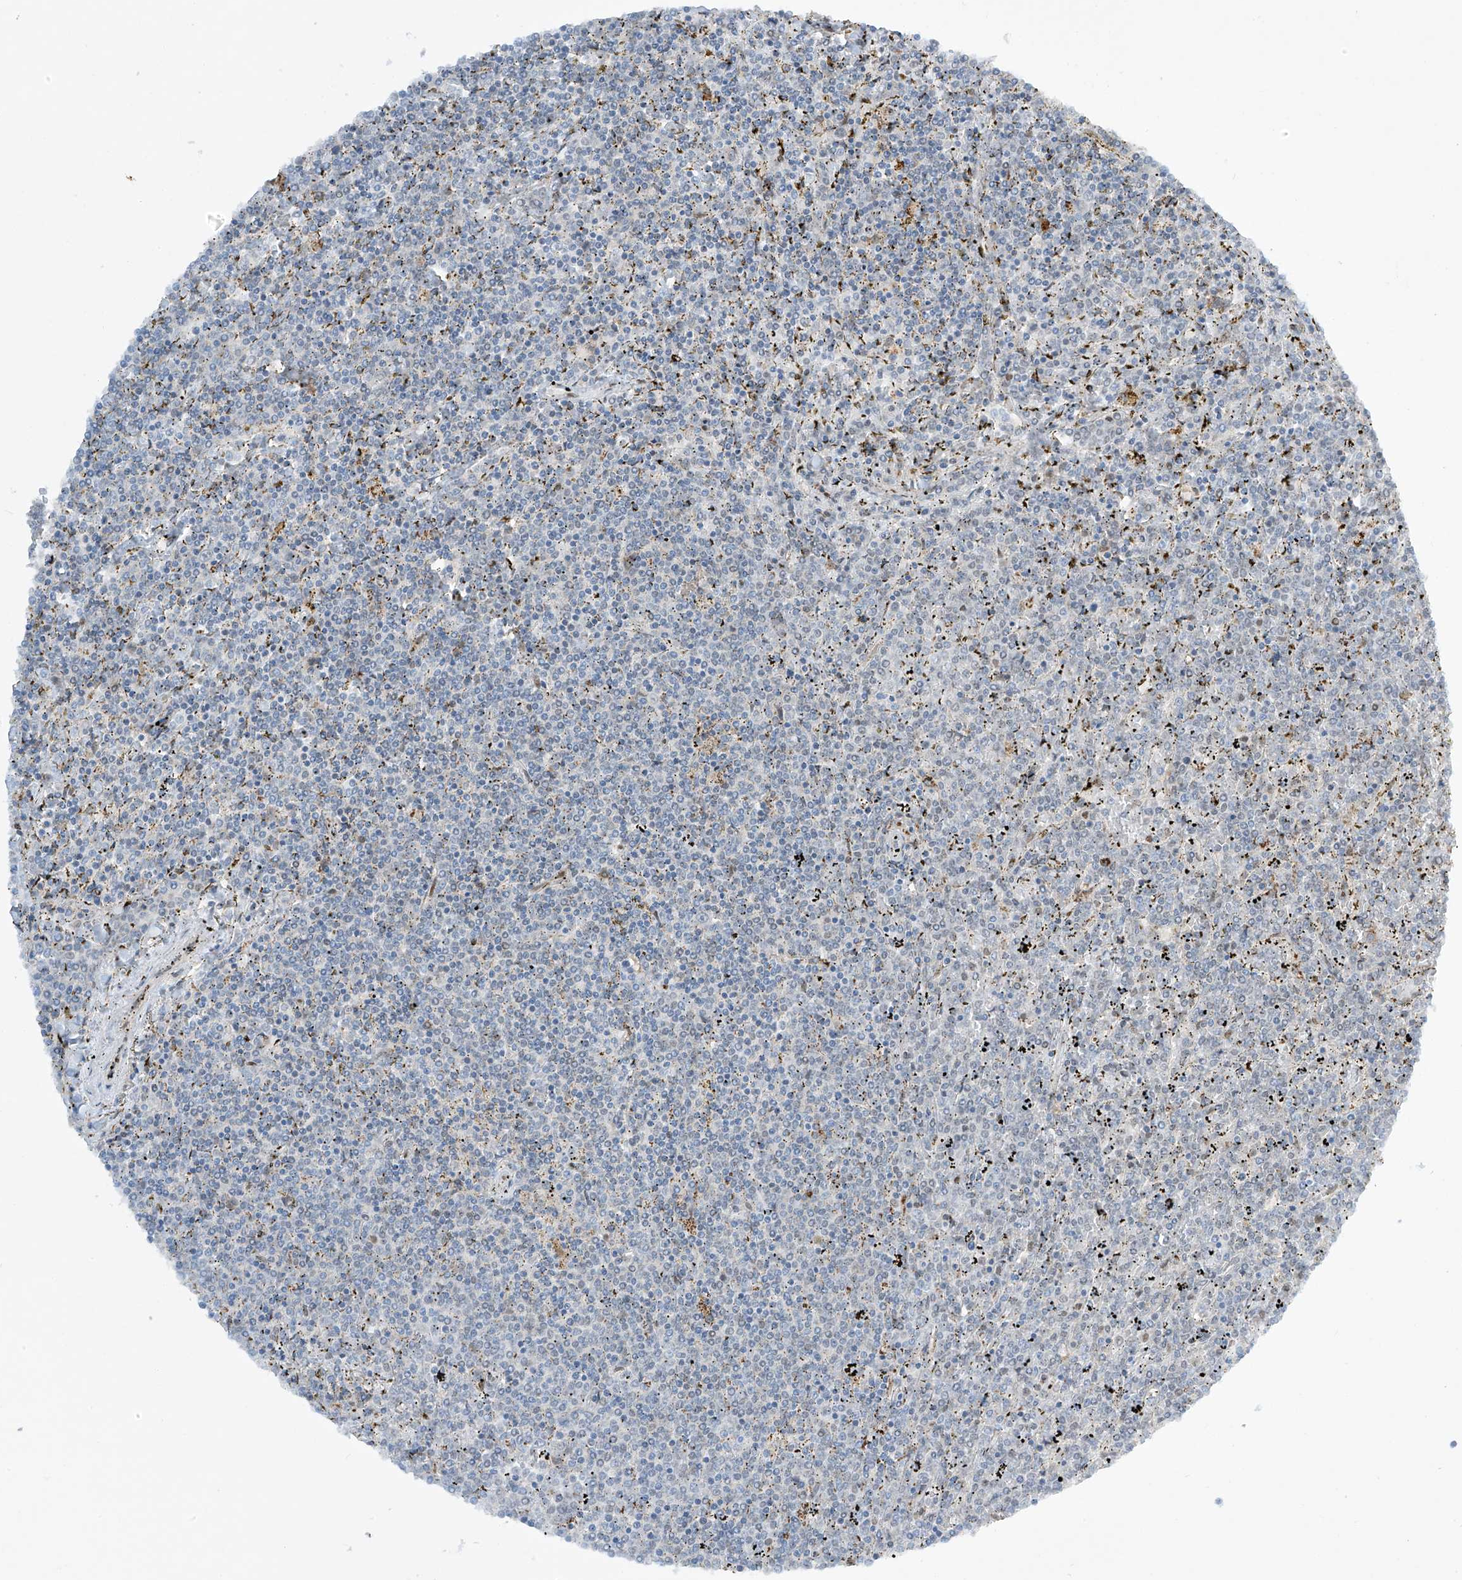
{"staining": {"intensity": "negative", "quantity": "none", "location": "none"}, "tissue": "lymphoma", "cell_type": "Tumor cells", "image_type": "cancer", "snomed": [{"axis": "morphology", "description": "Malignant lymphoma, non-Hodgkin's type, Low grade"}, {"axis": "topography", "description": "Spleen"}], "caption": "Micrograph shows no protein positivity in tumor cells of malignant lymphoma, non-Hodgkin's type (low-grade) tissue. (DAB (3,3'-diaminobenzidine) immunohistochemistry (IHC) with hematoxylin counter stain).", "gene": "PM20D2", "patient": {"sex": "female", "age": 19}}